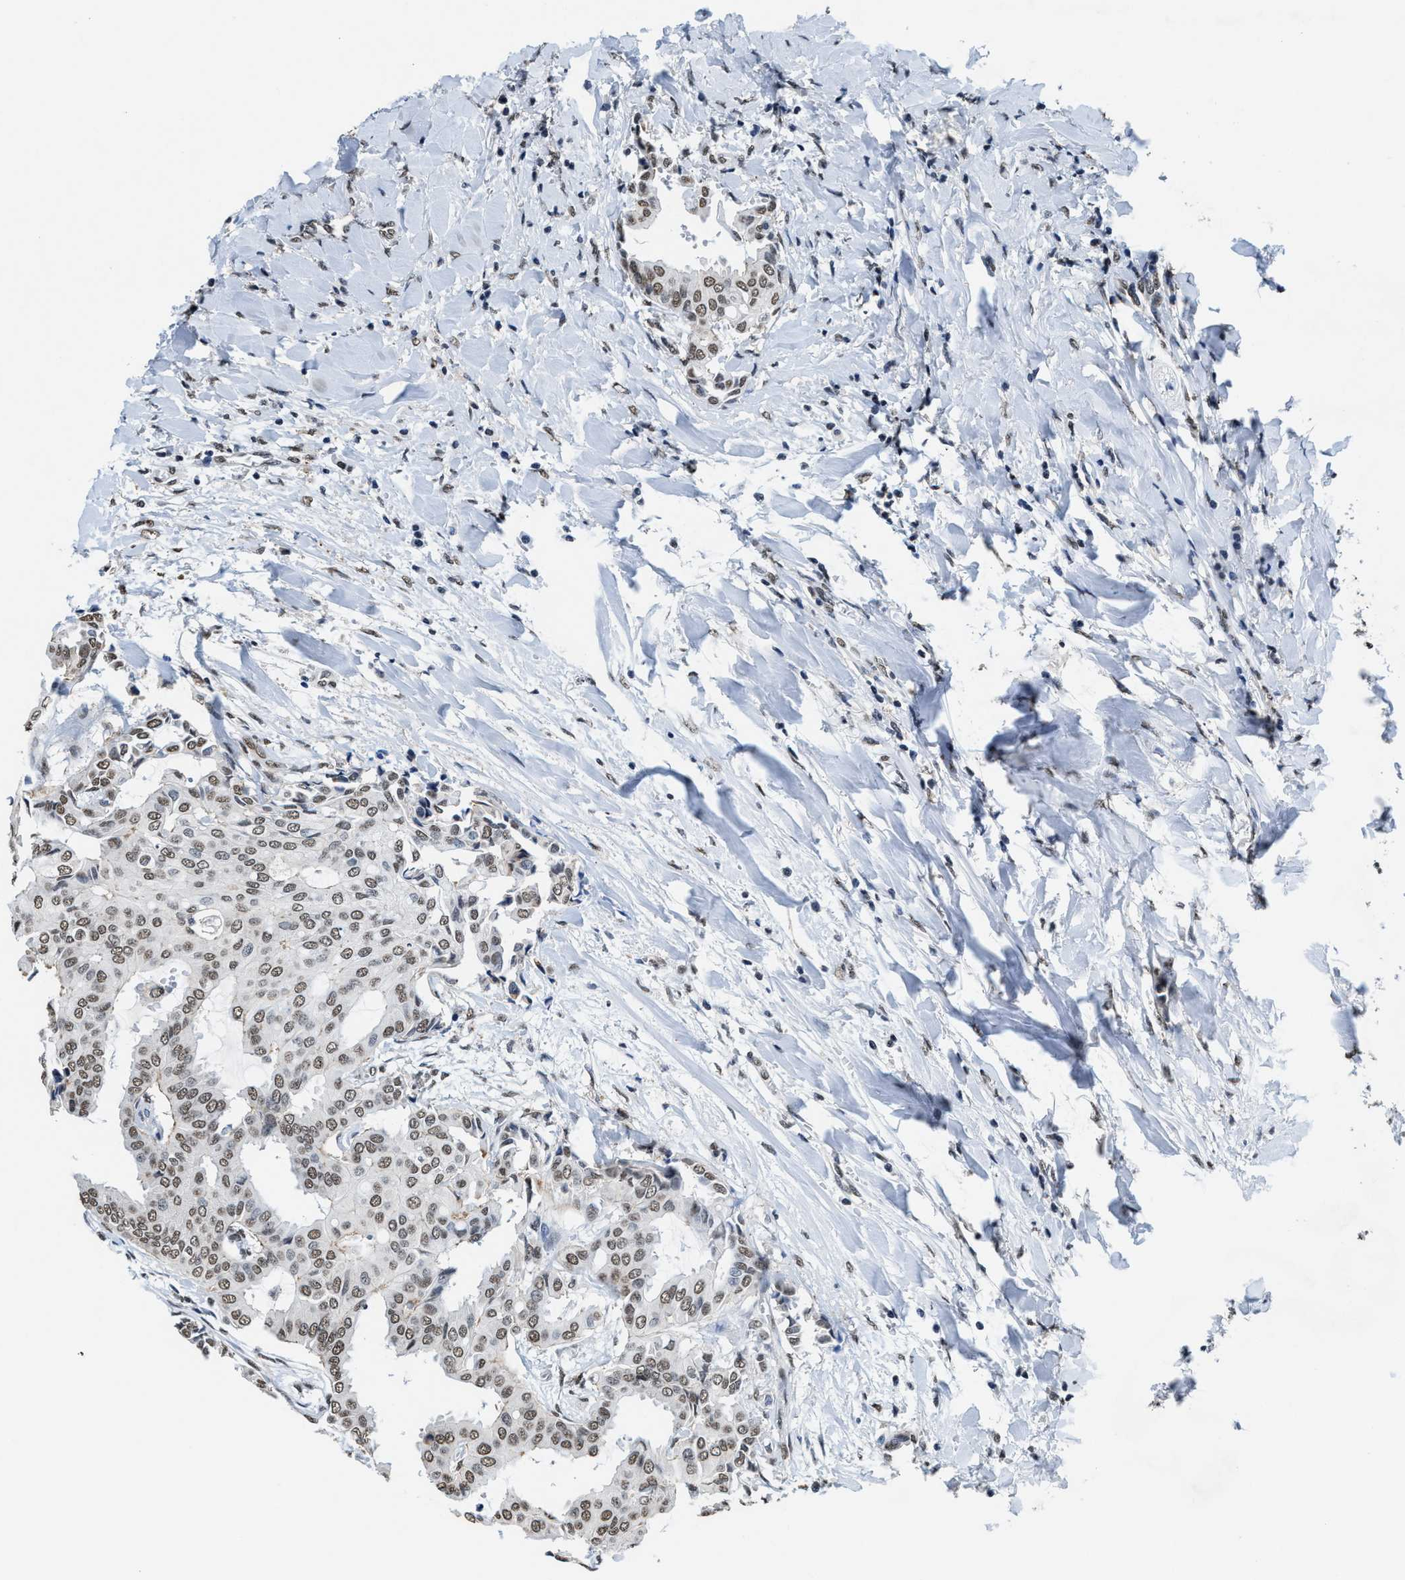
{"staining": {"intensity": "weak", "quantity": ">75%", "location": "nuclear"}, "tissue": "head and neck cancer", "cell_type": "Tumor cells", "image_type": "cancer", "snomed": [{"axis": "morphology", "description": "Adenocarcinoma, NOS"}, {"axis": "topography", "description": "Salivary gland"}, {"axis": "topography", "description": "Head-Neck"}], "caption": "Brown immunohistochemical staining in adenocarcinoma (head and neck) reveals weak nuclear staining in approximately >75% of tumor cells. The staining was performed using DAB (3,3'-diaminobenzidine), with brown indicating positive protein expression. Nuclei are stained blue with hematoxylin.", "gene": "SUPT16H", "patient": {"sex": "female", "age": 59}}